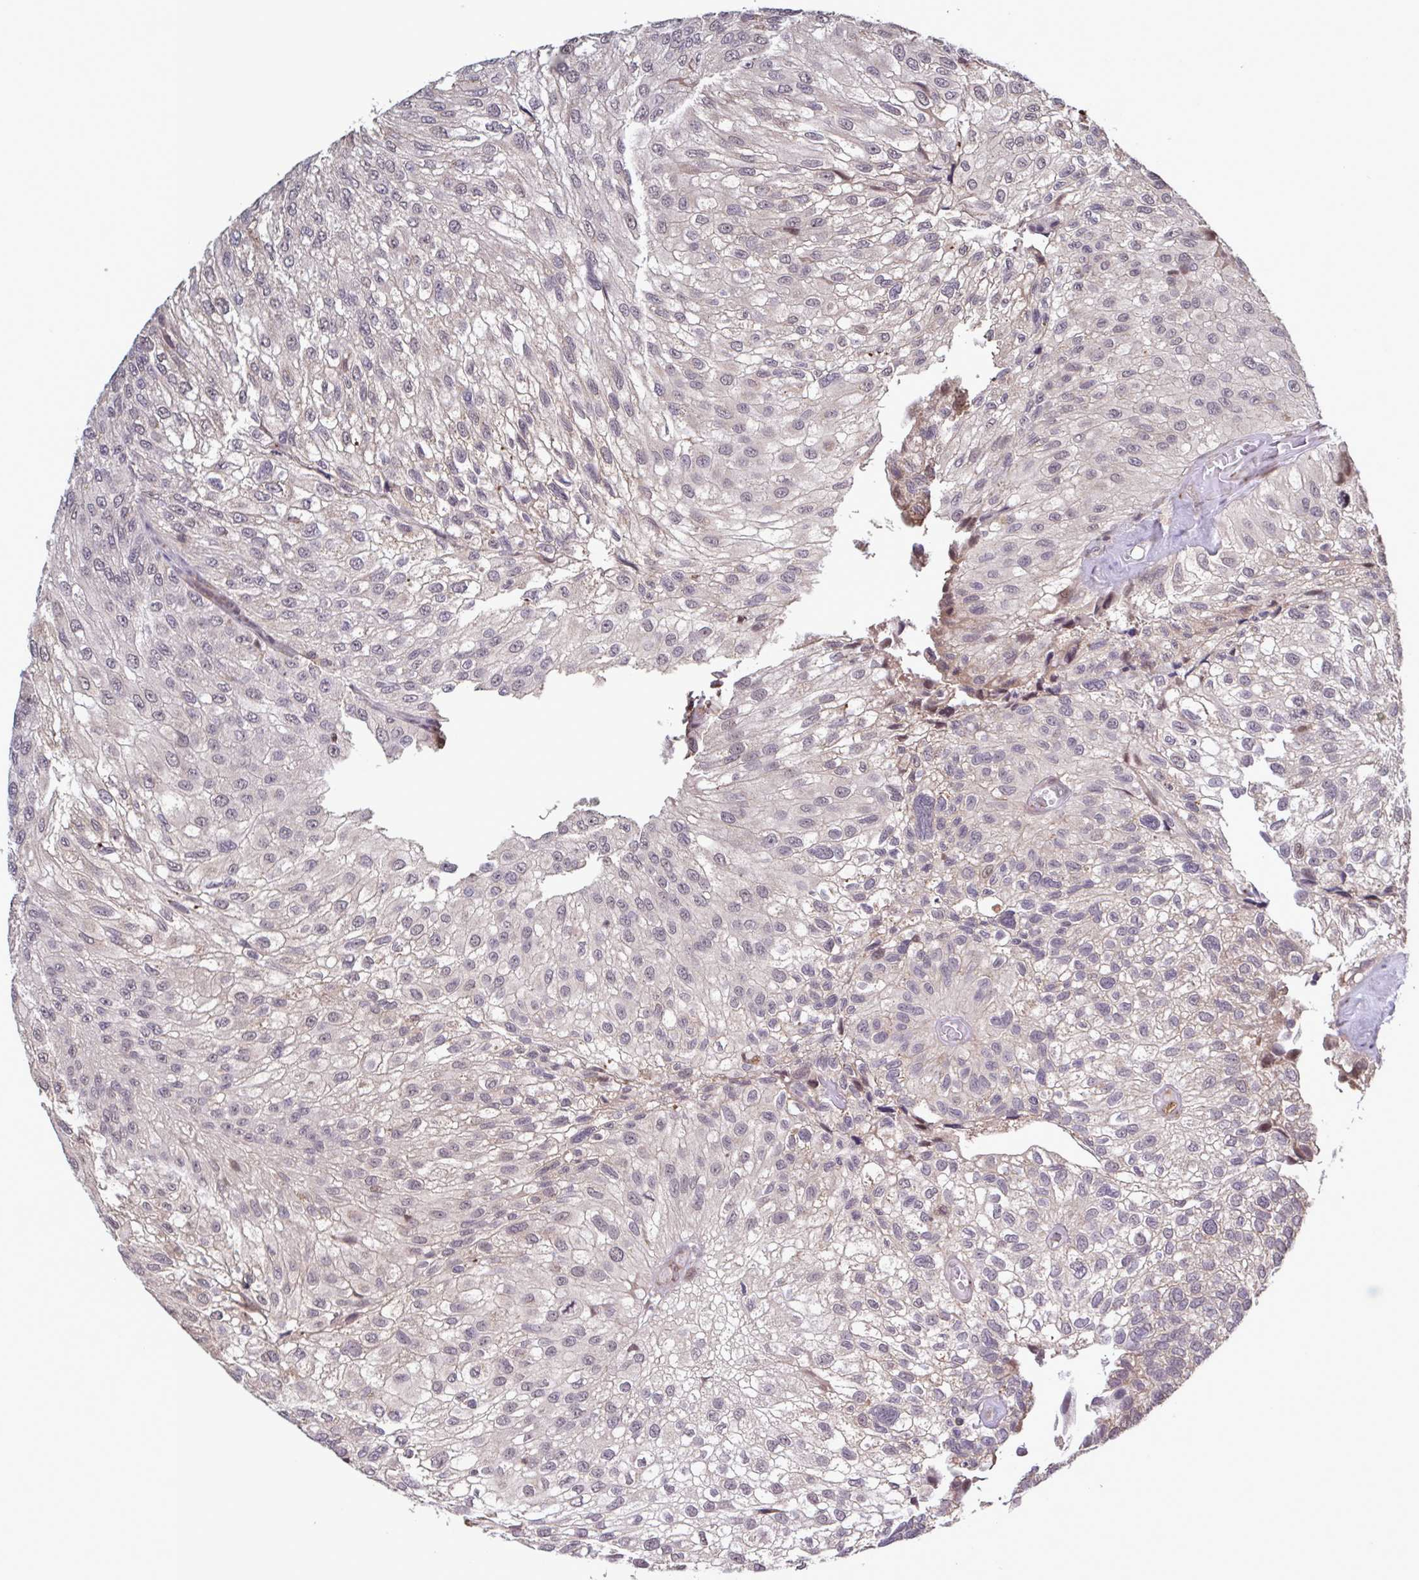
{"staining": {"intensity": "negative", "quantity": "none", "location": "none"}, "tissue": "urothelial cancer", "cell_type": "Tumor cells", "image_type": "cancer", "snomed": [{"axis": "morphology", "description": "Urothelial carcinoma, NOS"}, {"axis": "topography", "description": "Urinary bladder"}], "caption": "A histopathology image of transitional cell carcinoma stained for a protein demonstrates no brown staining in tumor cells.", "gene": "ZNF200", "patient": {"sex": "male", "age": 87}}